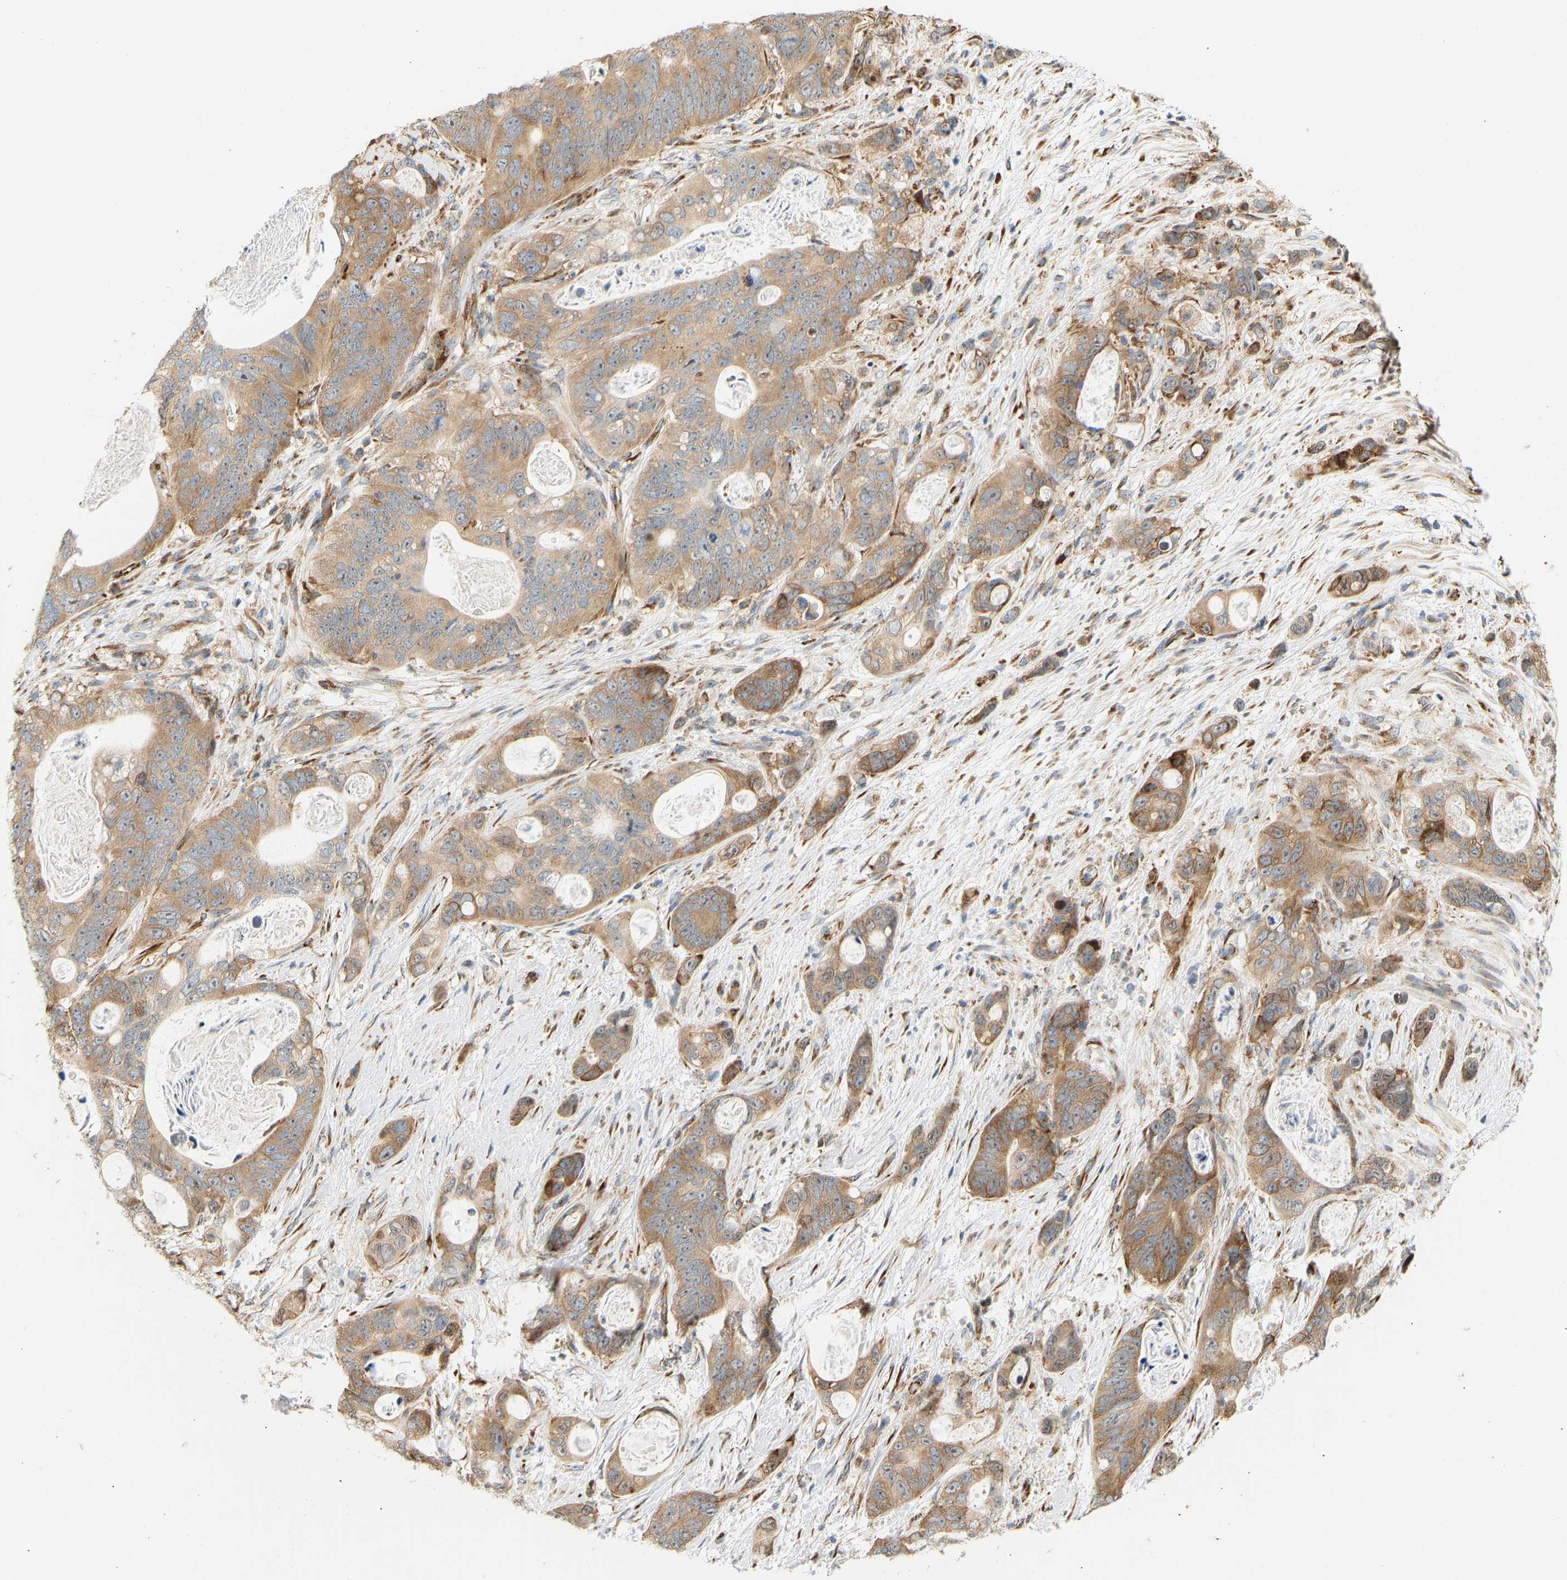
{"staining": {"intensity": "moderate", "quantity": ">75%", "location": "cytoplasmic/membranous"}, "tissue": "stomach cancer", "cell_type": "Tumor cells", "image_type": "cancer", "snomed": [{"axis": "morphology", "description": "Normal tissue, NOS"}, {"axis": "morphology", "description": "Adenocarcinoma, NOS"}, {"axis": "topography", "description": "Stomach"}], "caption": "Protein analysis of stomach cancer tissue exhibits moderate cytoplasmic/membranous positivity in about >75% of tumor cells. (DAB (3,3'-diaminobenzidine) = brown stain, brightfield microscopy at high magnification).", "gene": "RPS14", "patient": {"sex": "female", "age": 89}}